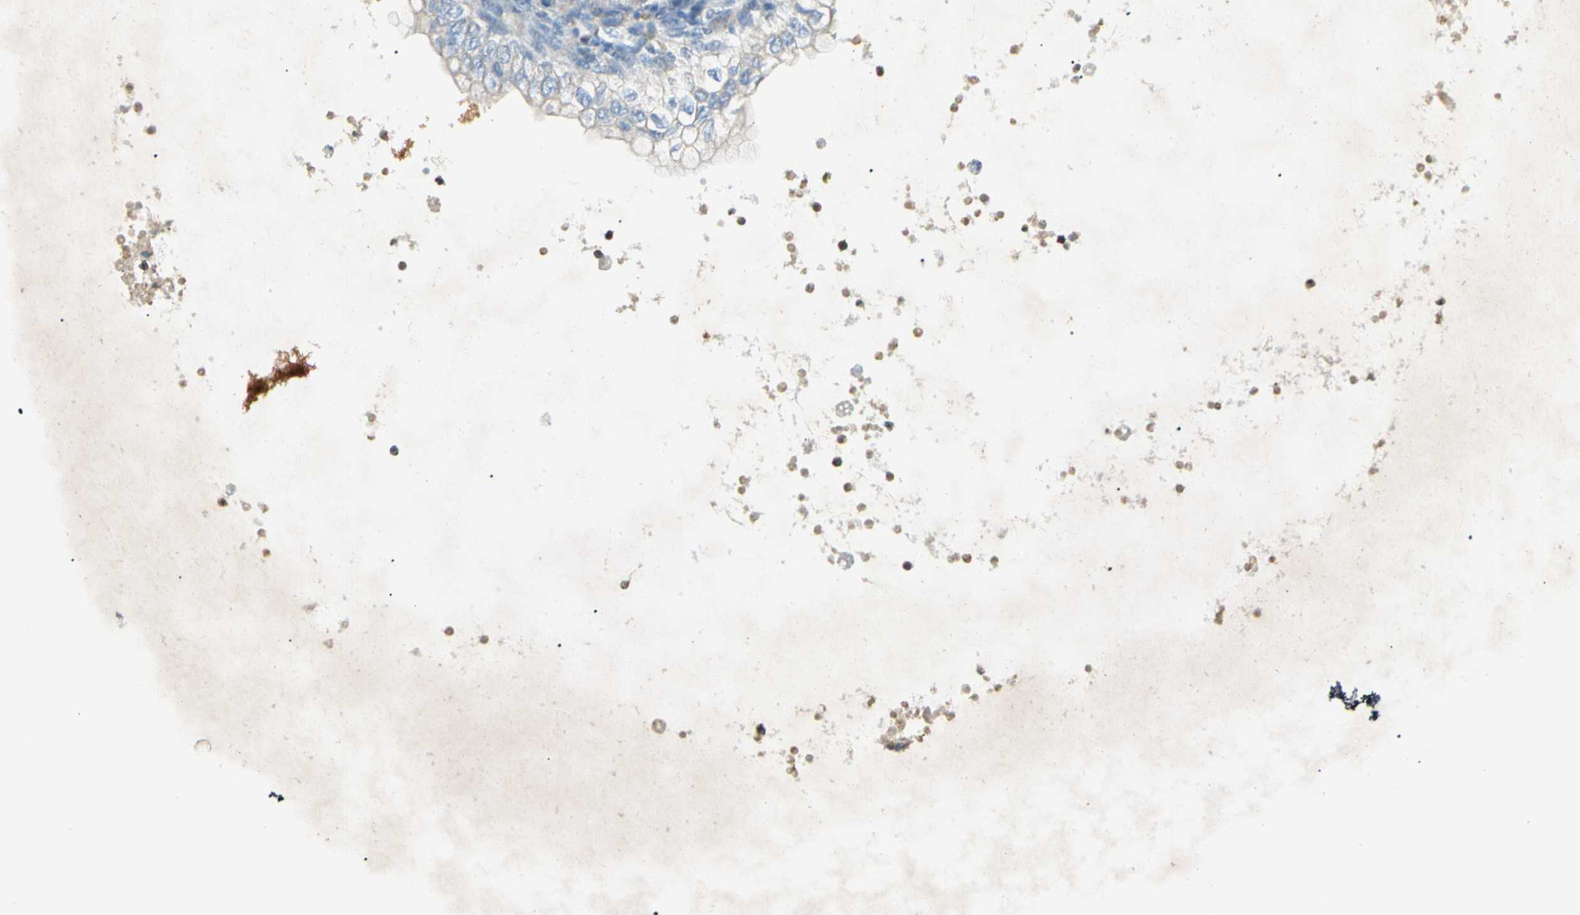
{"staining": {"intensity": "negative", "quantity": "none", "location": "none"}, "tissue": "ovarian cancer", "cell_type": "Tumor cells", "image_type": "cancer", "snomed": [{"axis": "morphology", "description": "Cystadenocarcinoma, mucinous, NOS"}, {"axis": "topography", "description": "Ovary"}], "caption": "This is a image of IHC staining of ovarian cancer (mucinous cystadenocarcinoma), which shows no positivity in tumor cells.", "gene": "LPCAT2", "patient": {"sex": "female", "age": 80}}